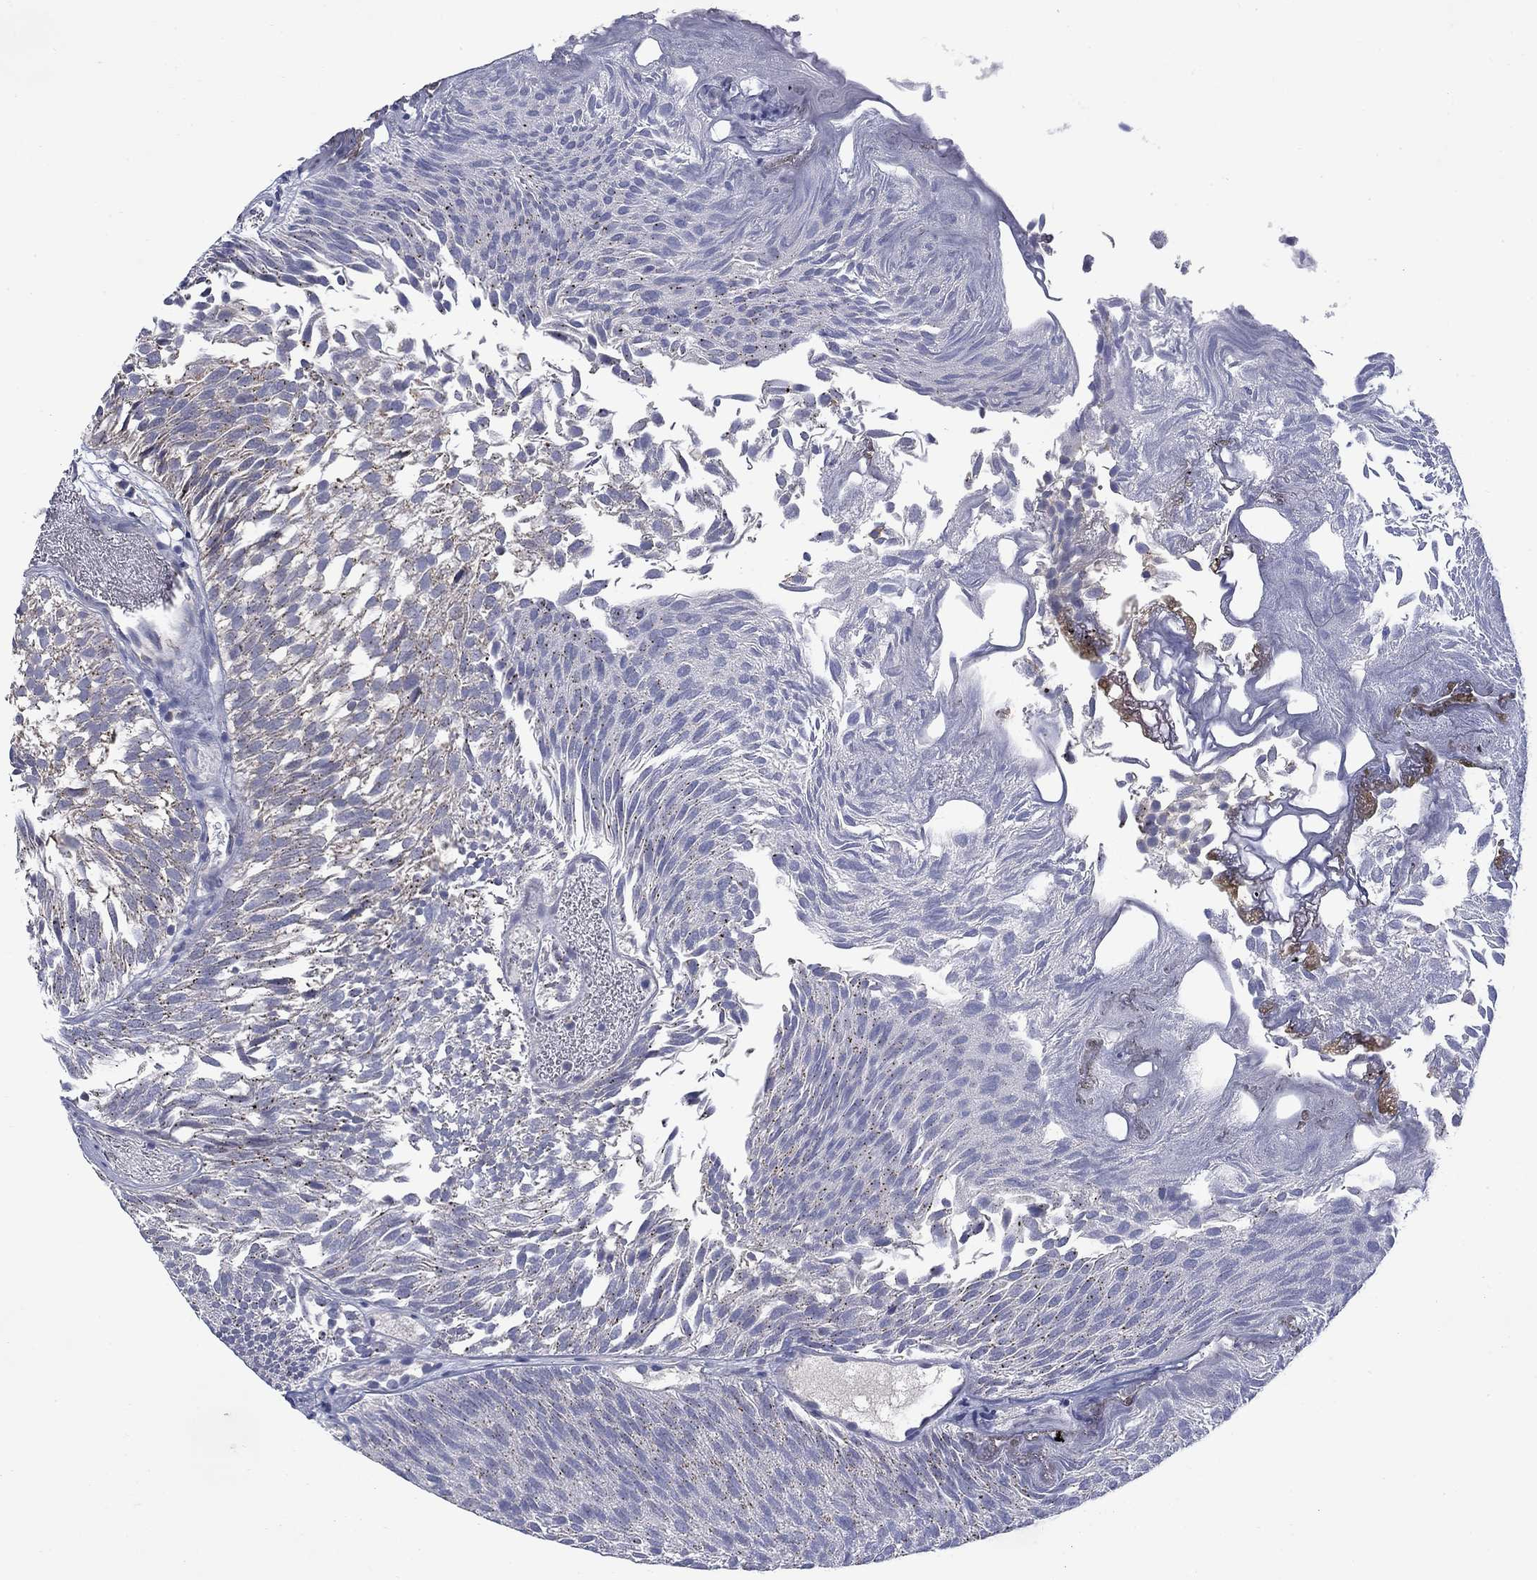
{"staining": {"intensity": "negative", "quantity": "none", "location": "none"}, "tissue": "urothelial cancer", "cell_type": "Tumor cells", "image_type": "cancer", "snomed": [{"axis": "morphology", "description": "Urothelial carcinoma, Low grade"}, {"axis": "topography", "description": "Urinary bladder"}], "caption": "Tumor cells show no significant protein staining in urothelial cancer.", "gene": "FRK", "patient": {"sex": "male", "age": 52}}